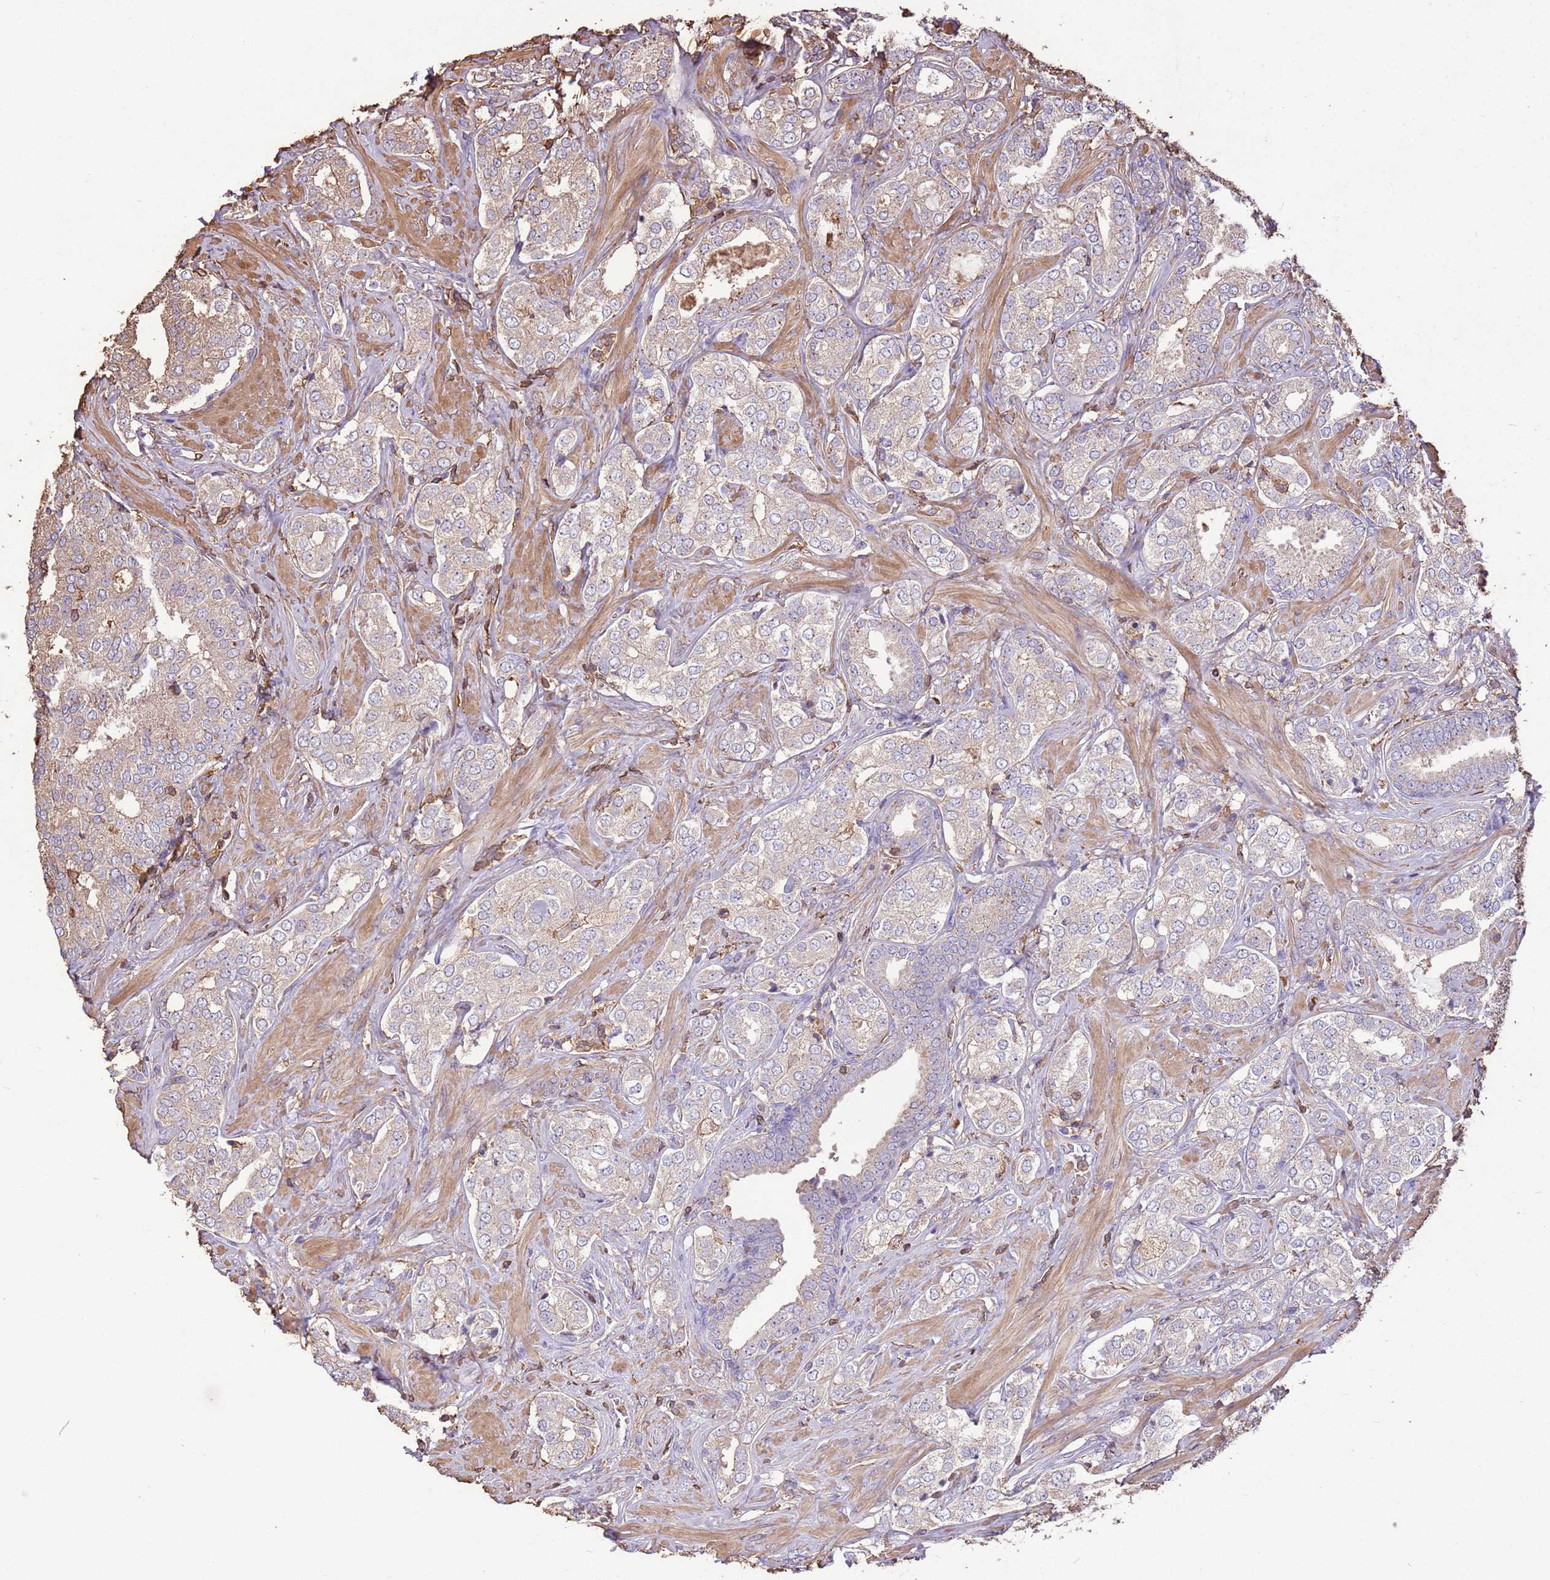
{"staining": {"intensity": "negative", "quantity": "none", "location": "none"}, "tissue": "prostate cancer", "cell_type": "Tumor cells", "image_type": "cancer", "snomed": [{"axis": "morphology", "description": "Adenocarcinoma, High grade"}, {"axis": "topography", "description": "Prostate"}], "caption": "Prostate cancer was stained to show a protein in brown. There is no significant positivity in tumor cells.", "gene": "ARL10", "patient": {"sex": "male", "age": 71}}